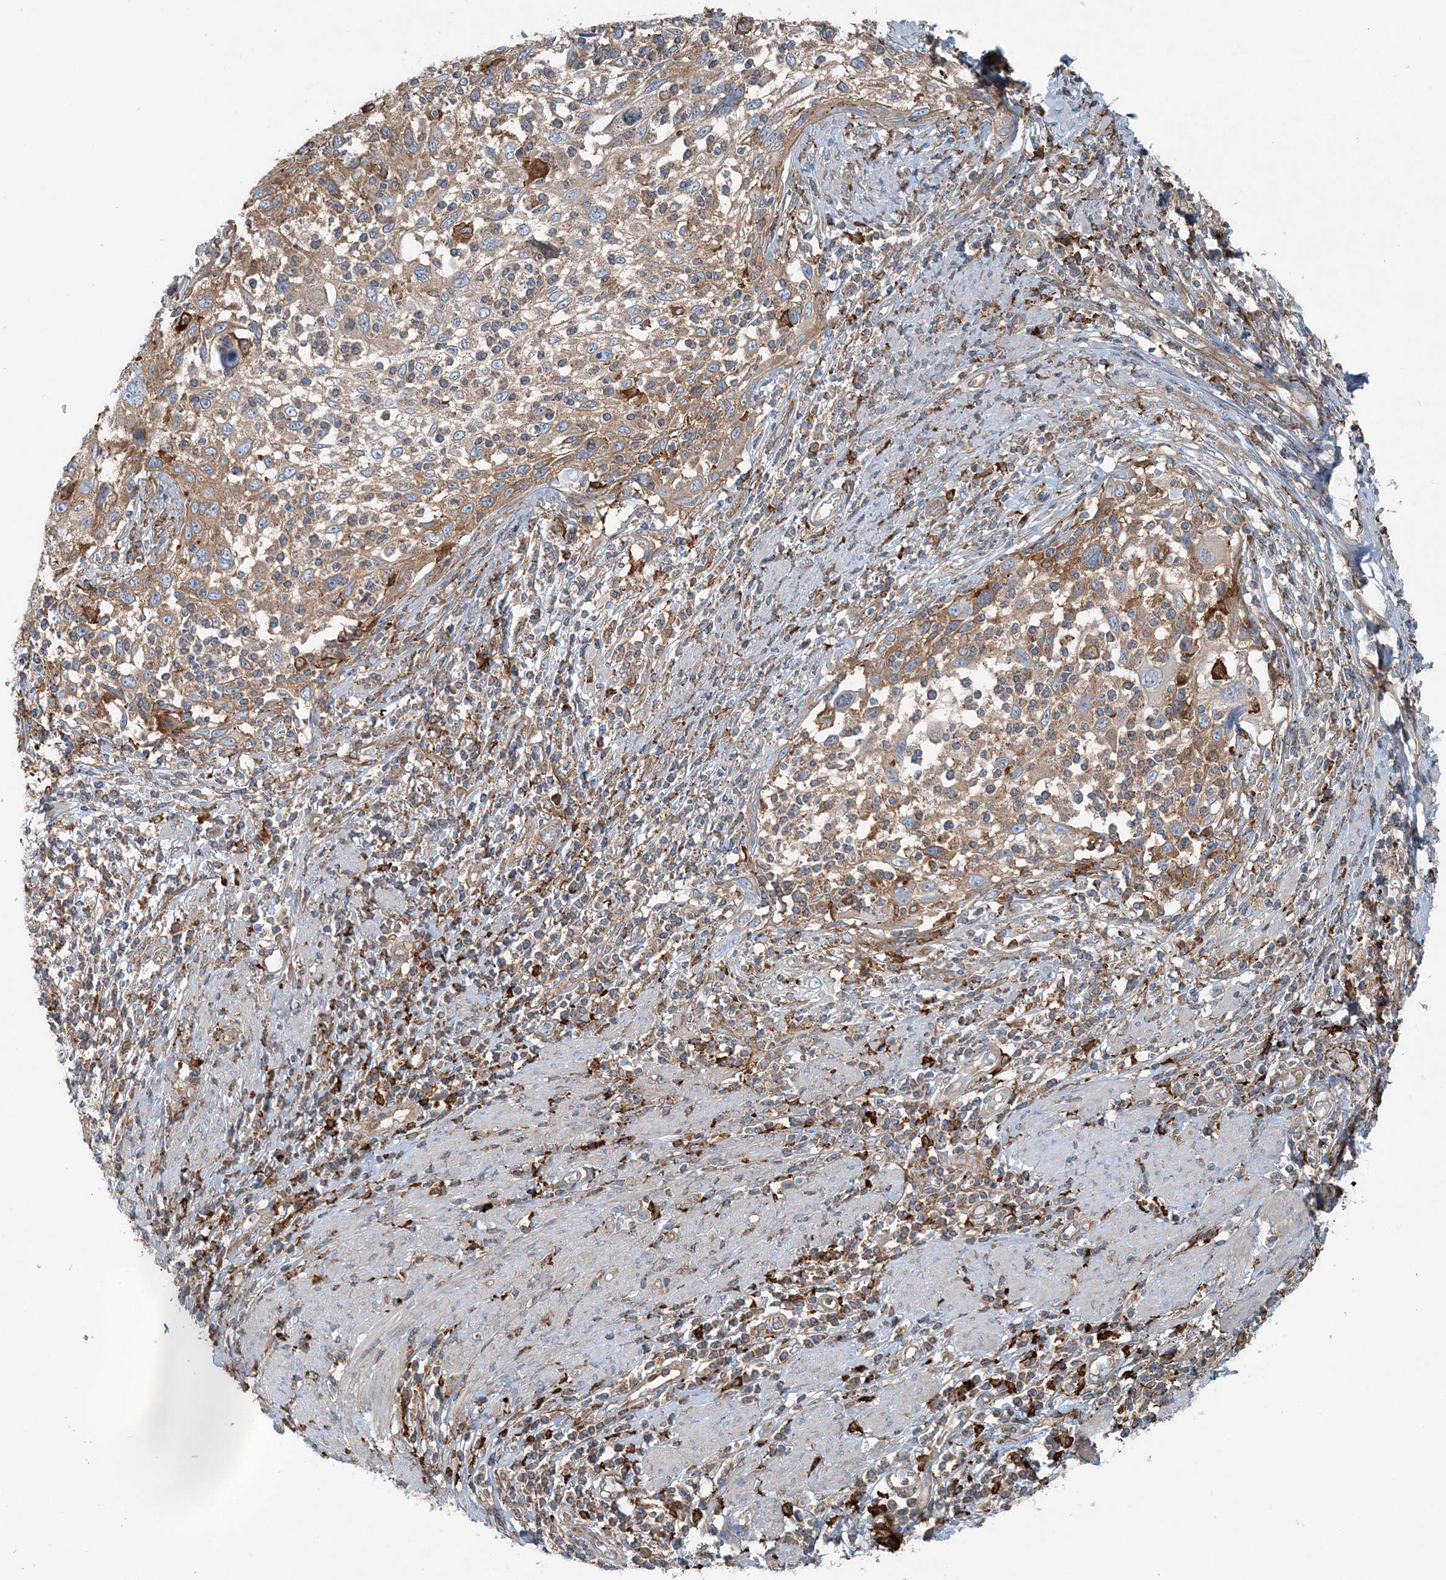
{"staining": {"intensity": "moderate", "quantity": ">75%", "location": "cytoplasmic/membranous"}, "tissue": "cervical cancer", "cell_type": "Tumor cells", "image_type": "cancer", "snomed": [{"axis": "morphology", "description": "Squamous cell carcinoma, NOS"}, {"axis": "topography", "description": "Cervix"}], "caption": "Protein staining of cervical squamous cell carcinoma tissue displays moderate cytoplasmic/membranous staining in about >75% of tumor cells. Nuclei are stained in blue.", "gene": "SNX2", "patient": {"sex": "female", "age": 70}}